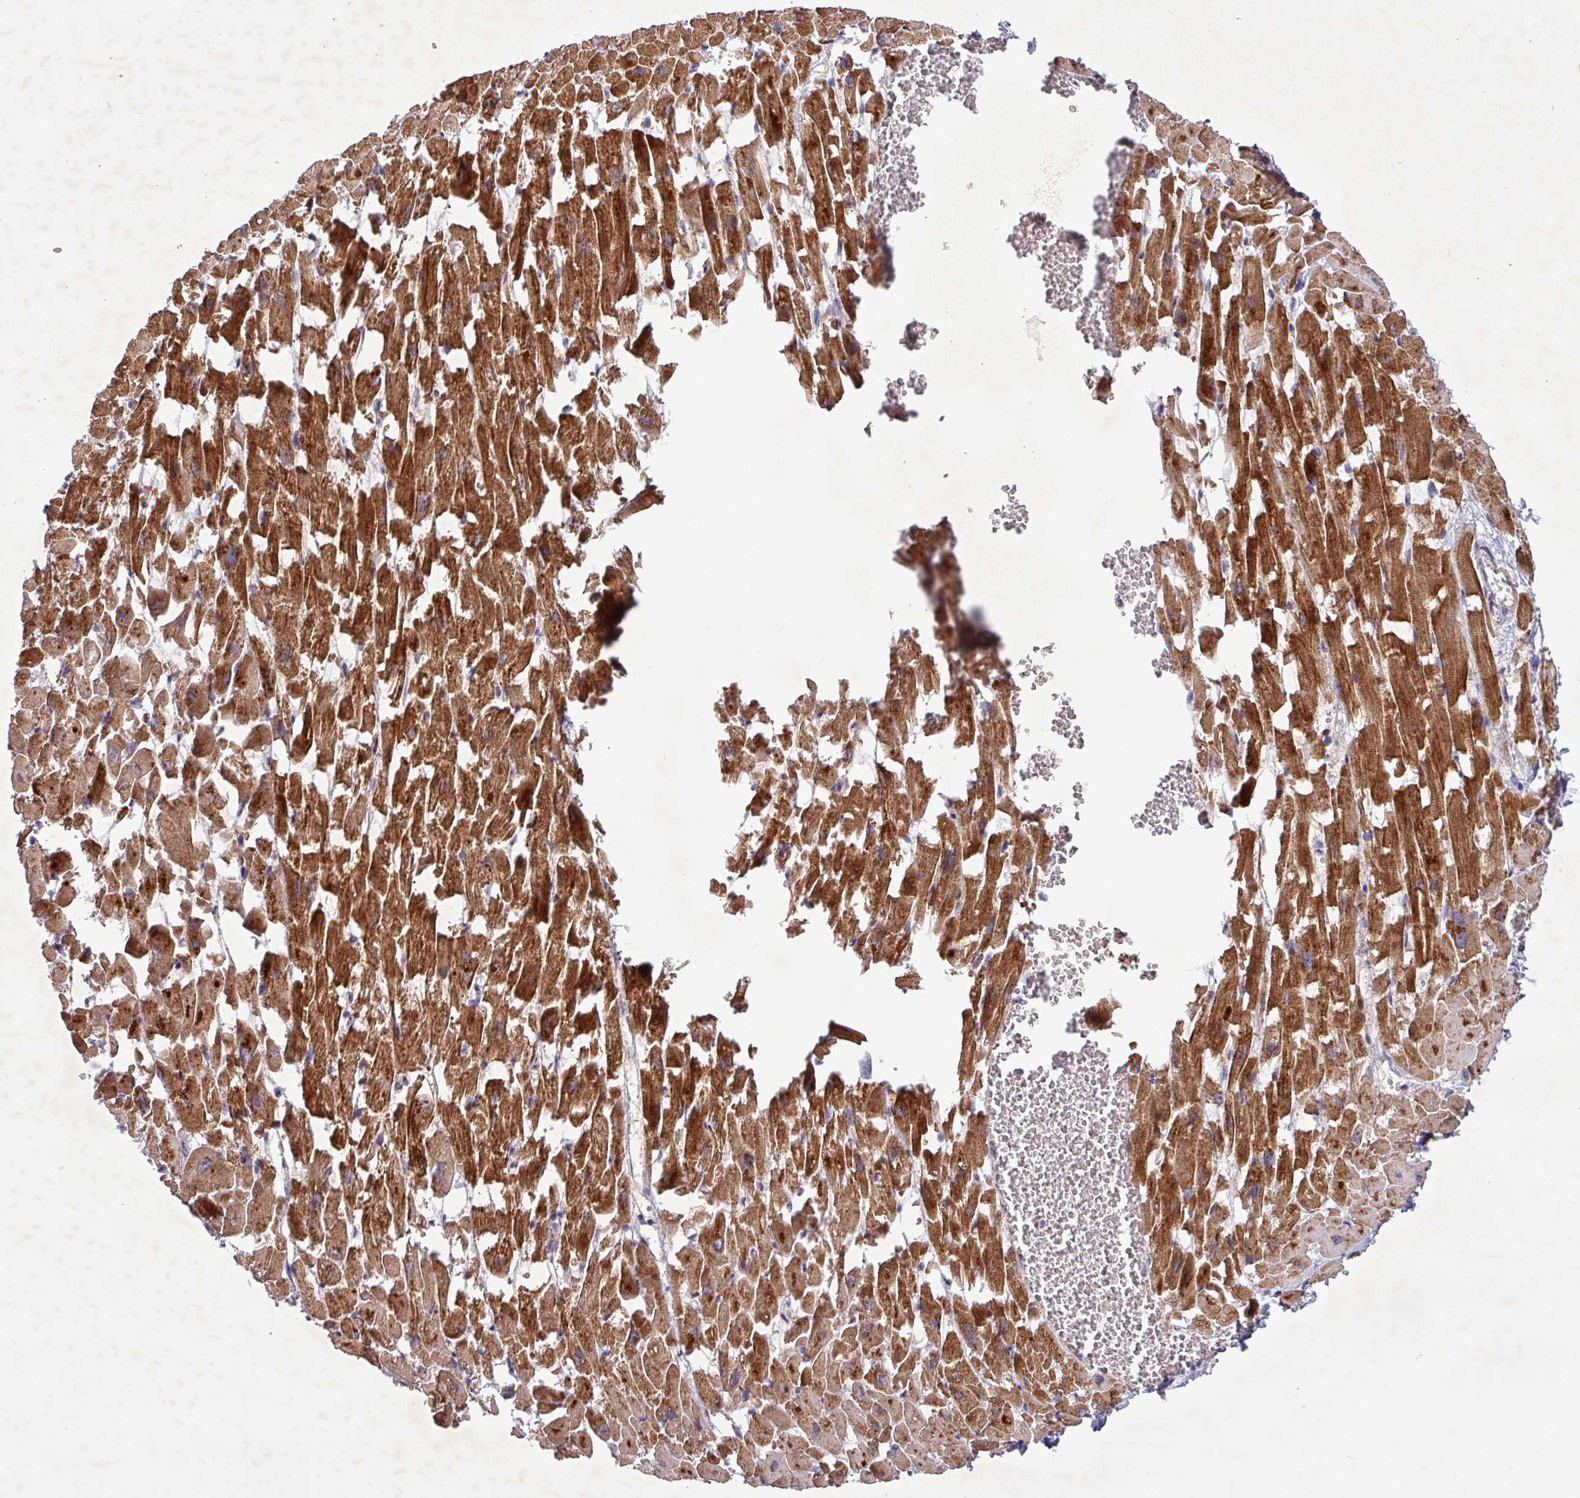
{"staining": {"intensity": "strong", "quantity": ">75%", "location": "cytoplasmic/membranous"}, "tissue": "heart muscle", "cell_type": "Cardiomyocytes", "image_type": "normal", "snomed": [{"axis": "morphology", "description": "Normal tissue, NOS"}, {"axis": "topography", "description": "Heart"}], "caption": "Immunohistochemistry (IHC) histopathology image of normal heart muscle stained for a protein (brown), which shows high levels of strong cytoplasmic/membranous staining in about >75% of cardiomyocytes.", "gene": "TNFSF12", "patient": {"sex": "female", "age": 64}}